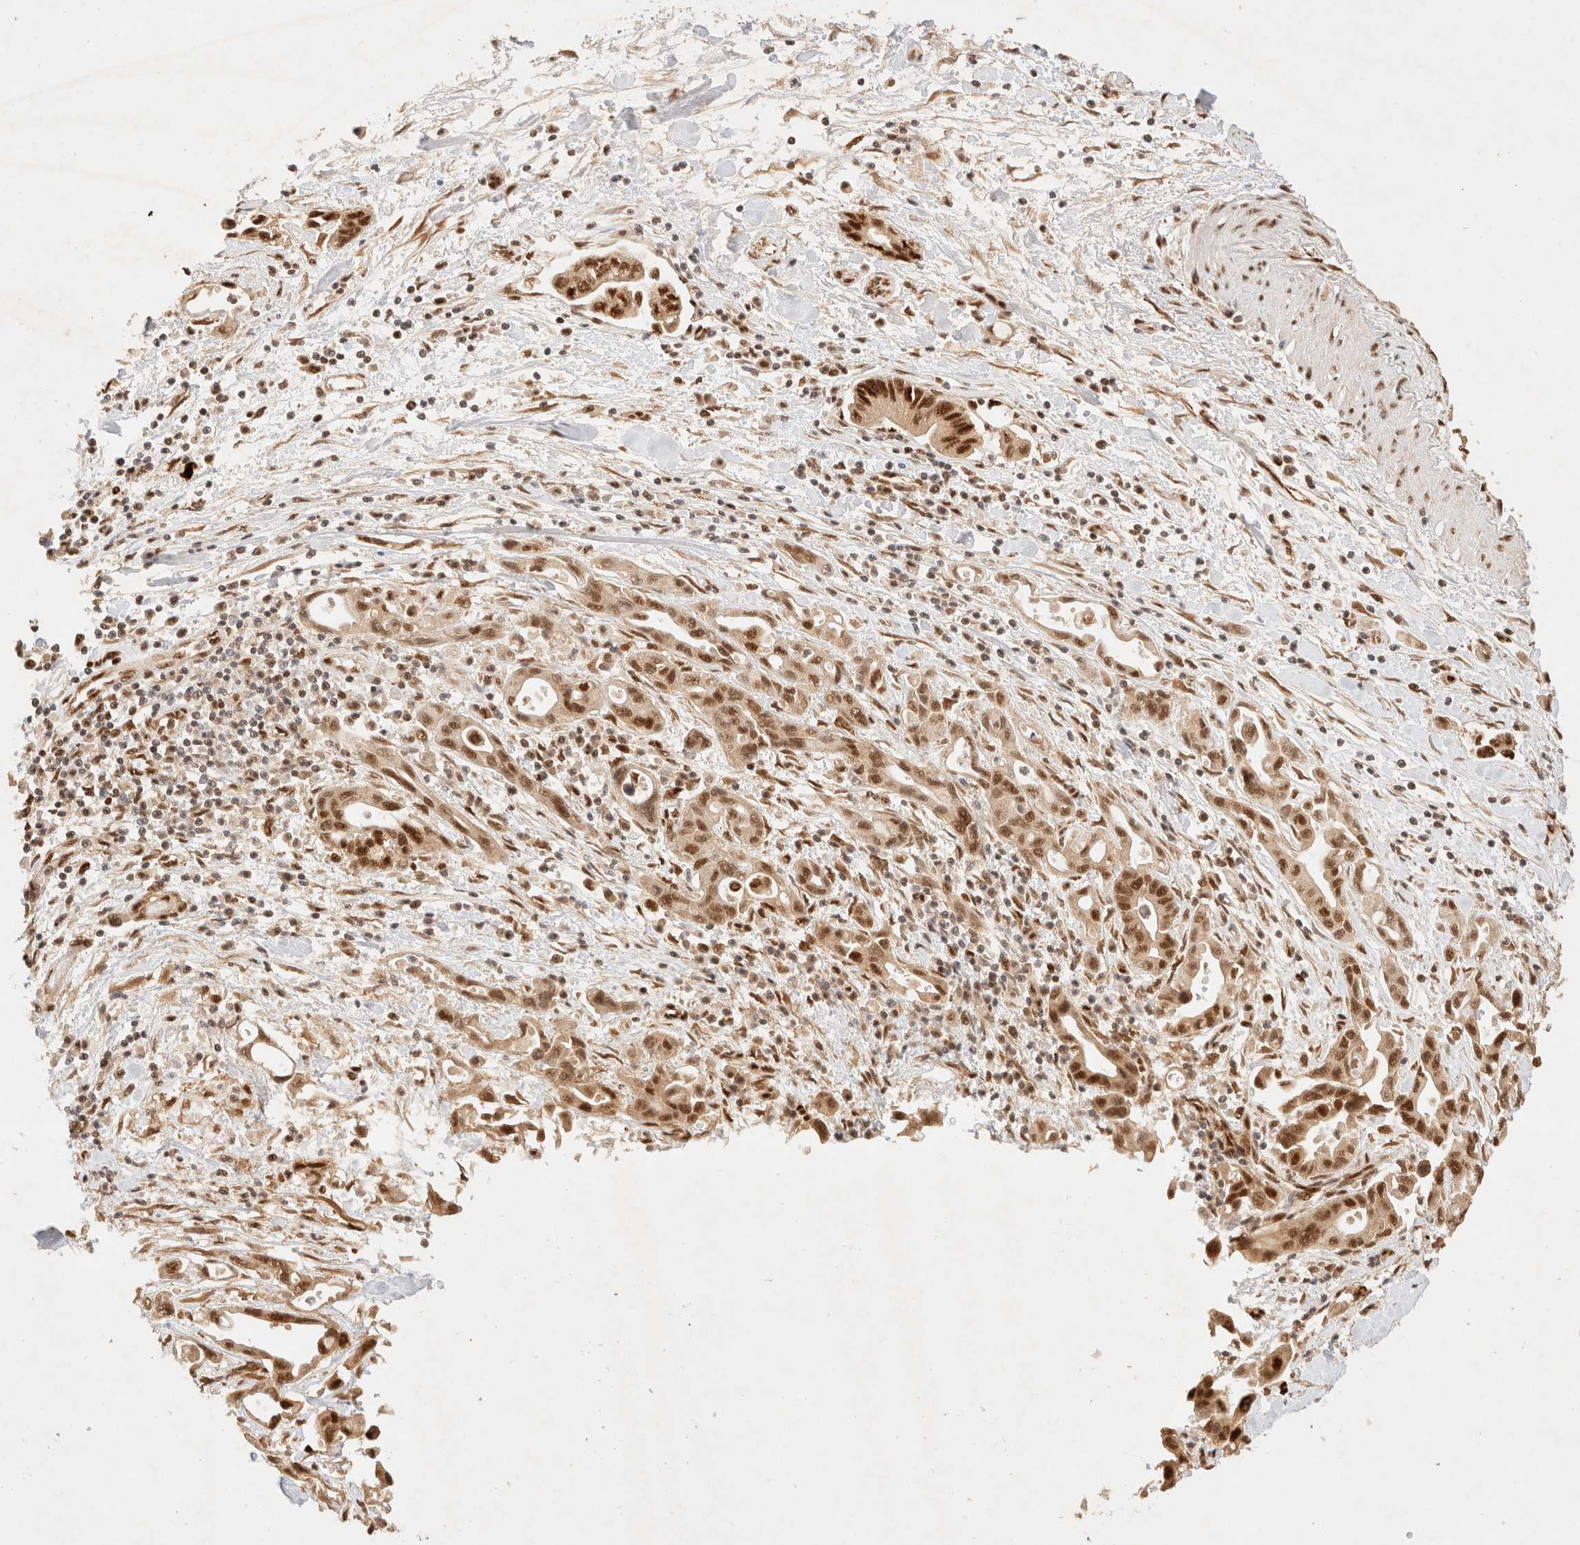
{"staining": {"intensity": "moderate", "quantity": ">75%", "location": "nuclear"}, "tissue": "pancreatic cancer", "cell_type": "Tumor cells", "image_type": "cancer", "snomed": [{"axis": "morphology", "description": "Adenocarcinoma, NOS"}, {"axis": "topography", "description": "Pancreas"}], "caption": "Immunohistochemistry (IHC) of pancreatic cancer (adenocarcinoma) demonstrates medium levels of moderate nuclear expression in about >75% of tumor cells.", "gene": "ZNF768", "patient": {"sex": "female", "age": 57}}